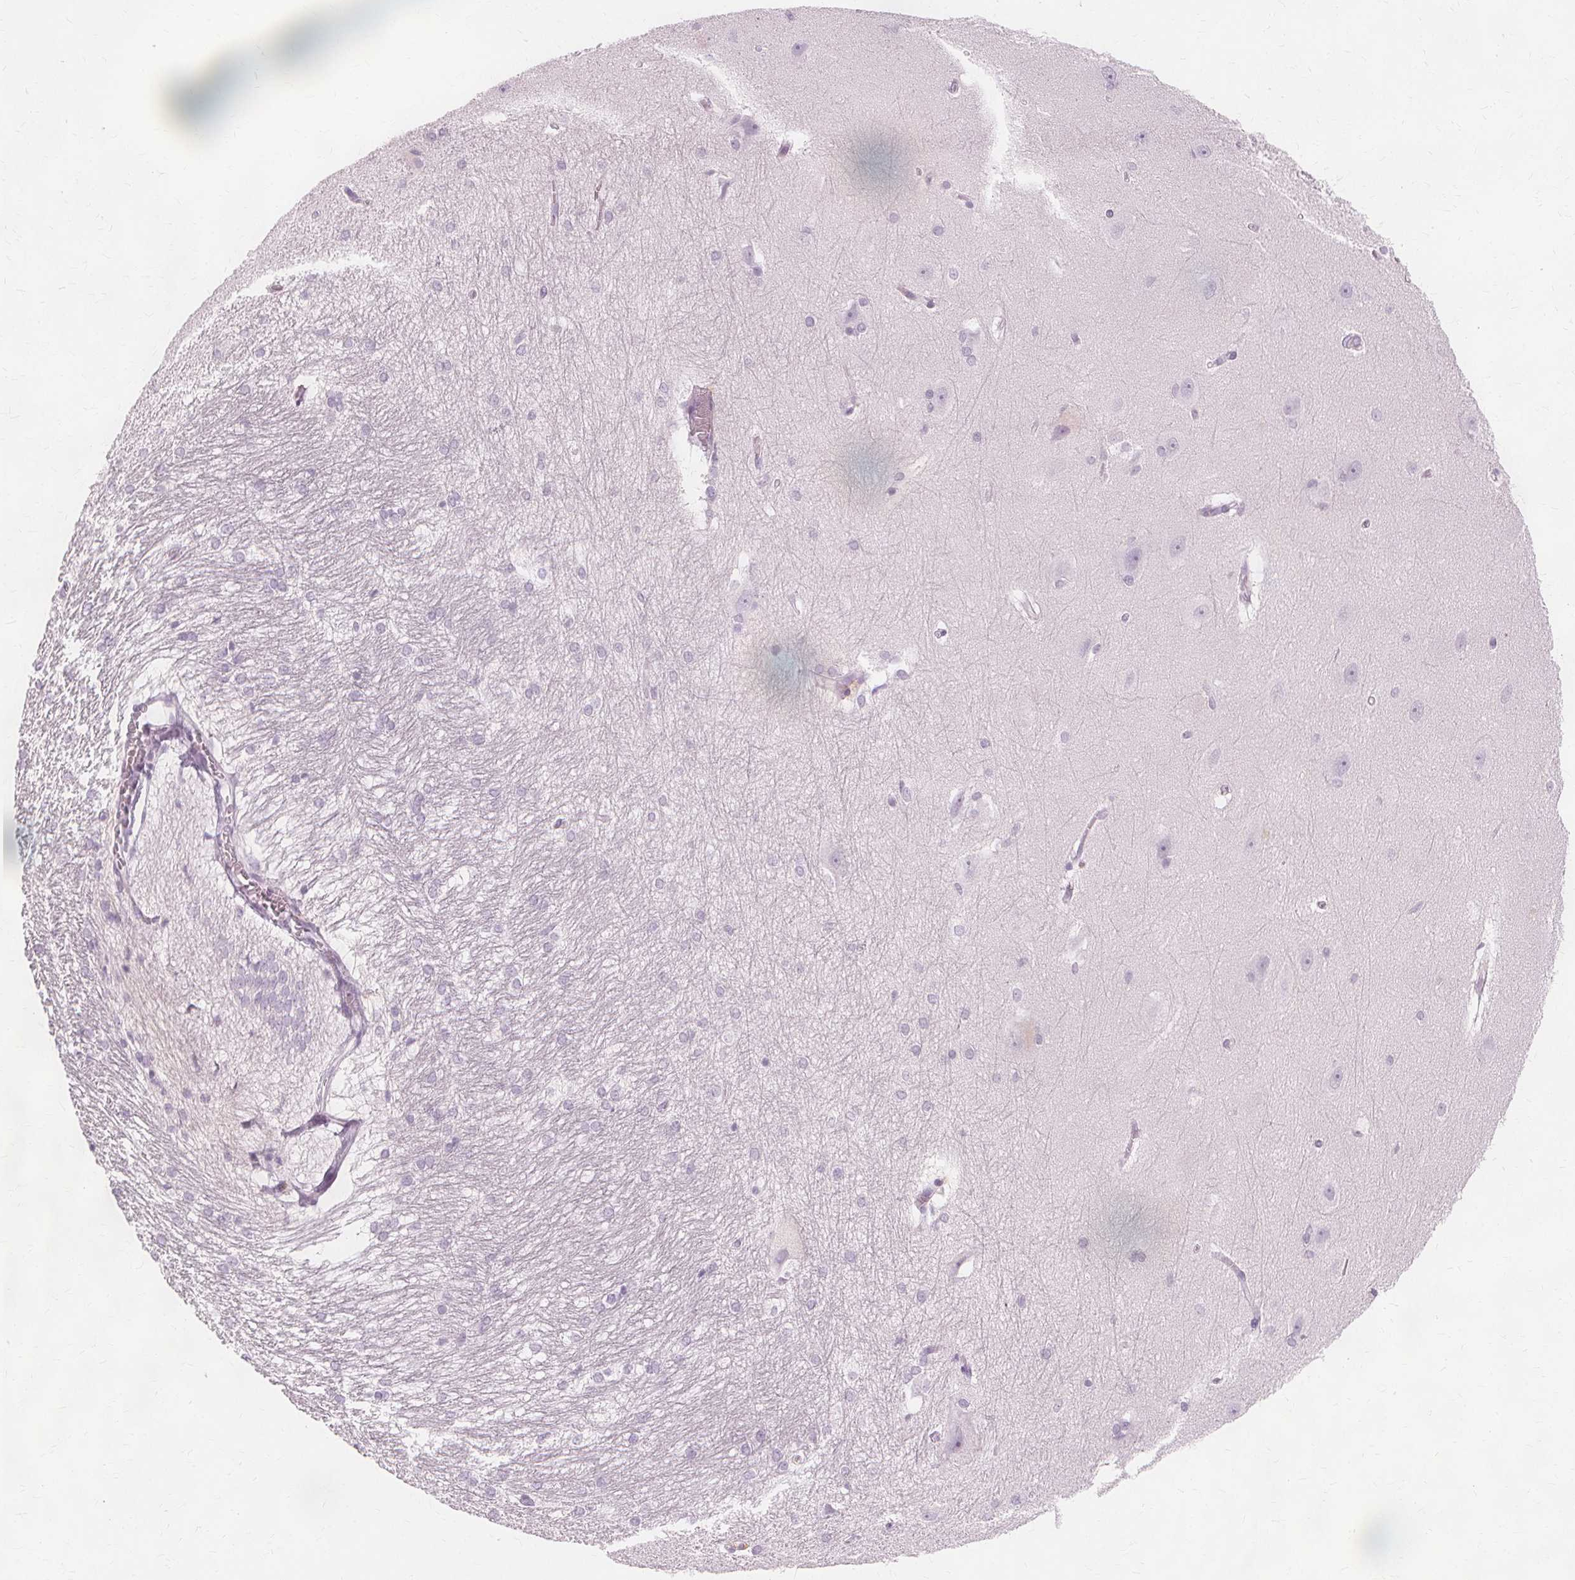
{"staining": {"intensity": "negative", "quantity": "none", "location": "none"}, "tissue": "hippocampus", "cell_type": "Glial cells", "image_type": "normal", "snomed": [{"axis": "morphology", "description": "Normal tissue, NOS"}, {"axis": "topography", "description": "Cerebral cortex"}, {"axis": "topography", "description": "Hippocampus"}], "caption": "This image is of normal hippocampus stained with IHC to label a protein in brown with the nuclei are counter-stained blue. There is no staining in glial cells.", "gene": "TFF1", "patient": {"sex": "female", "age": 19}}